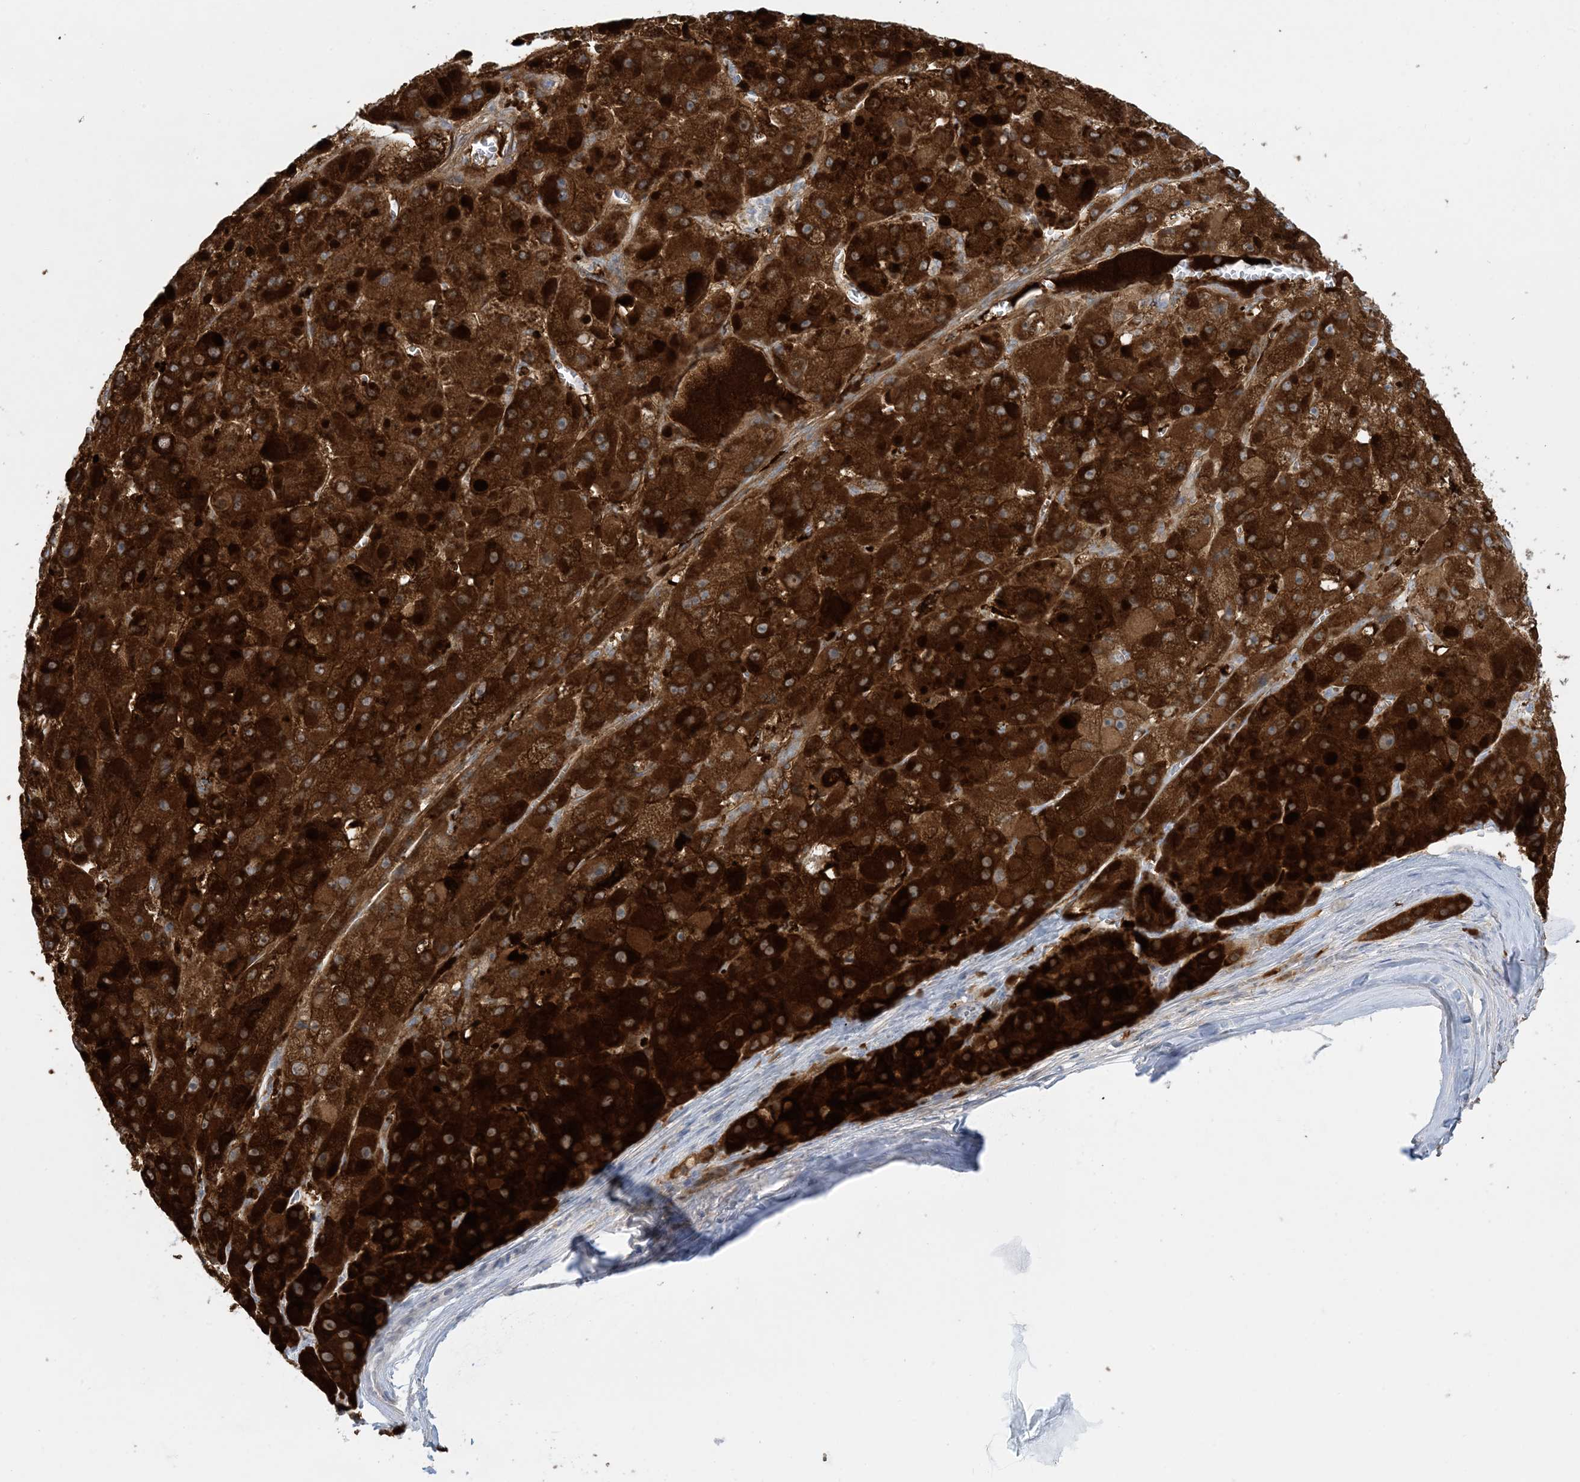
{"staining": {"intensity": "strong", "quantity": ">75%", "location": "cytoplasmic/membranous"}, "tissue": "liver cancer", "cell_type": "Tumor cells", "image_type": "cancer", "snomed": [{"axis": "morphology", "description": "Carcinoma, Hepatocellular, NOS"}, {"axis": "topography", "description": "Liver"}], "caption": "Tumor cells show high levels of strong cytoplasmic/membranous positivity in approximately >75% of cells in human hepatocellular carcinoma (liver).", "gene": "MRPS18A", "patient": {"sex": "female", "age": 73}}